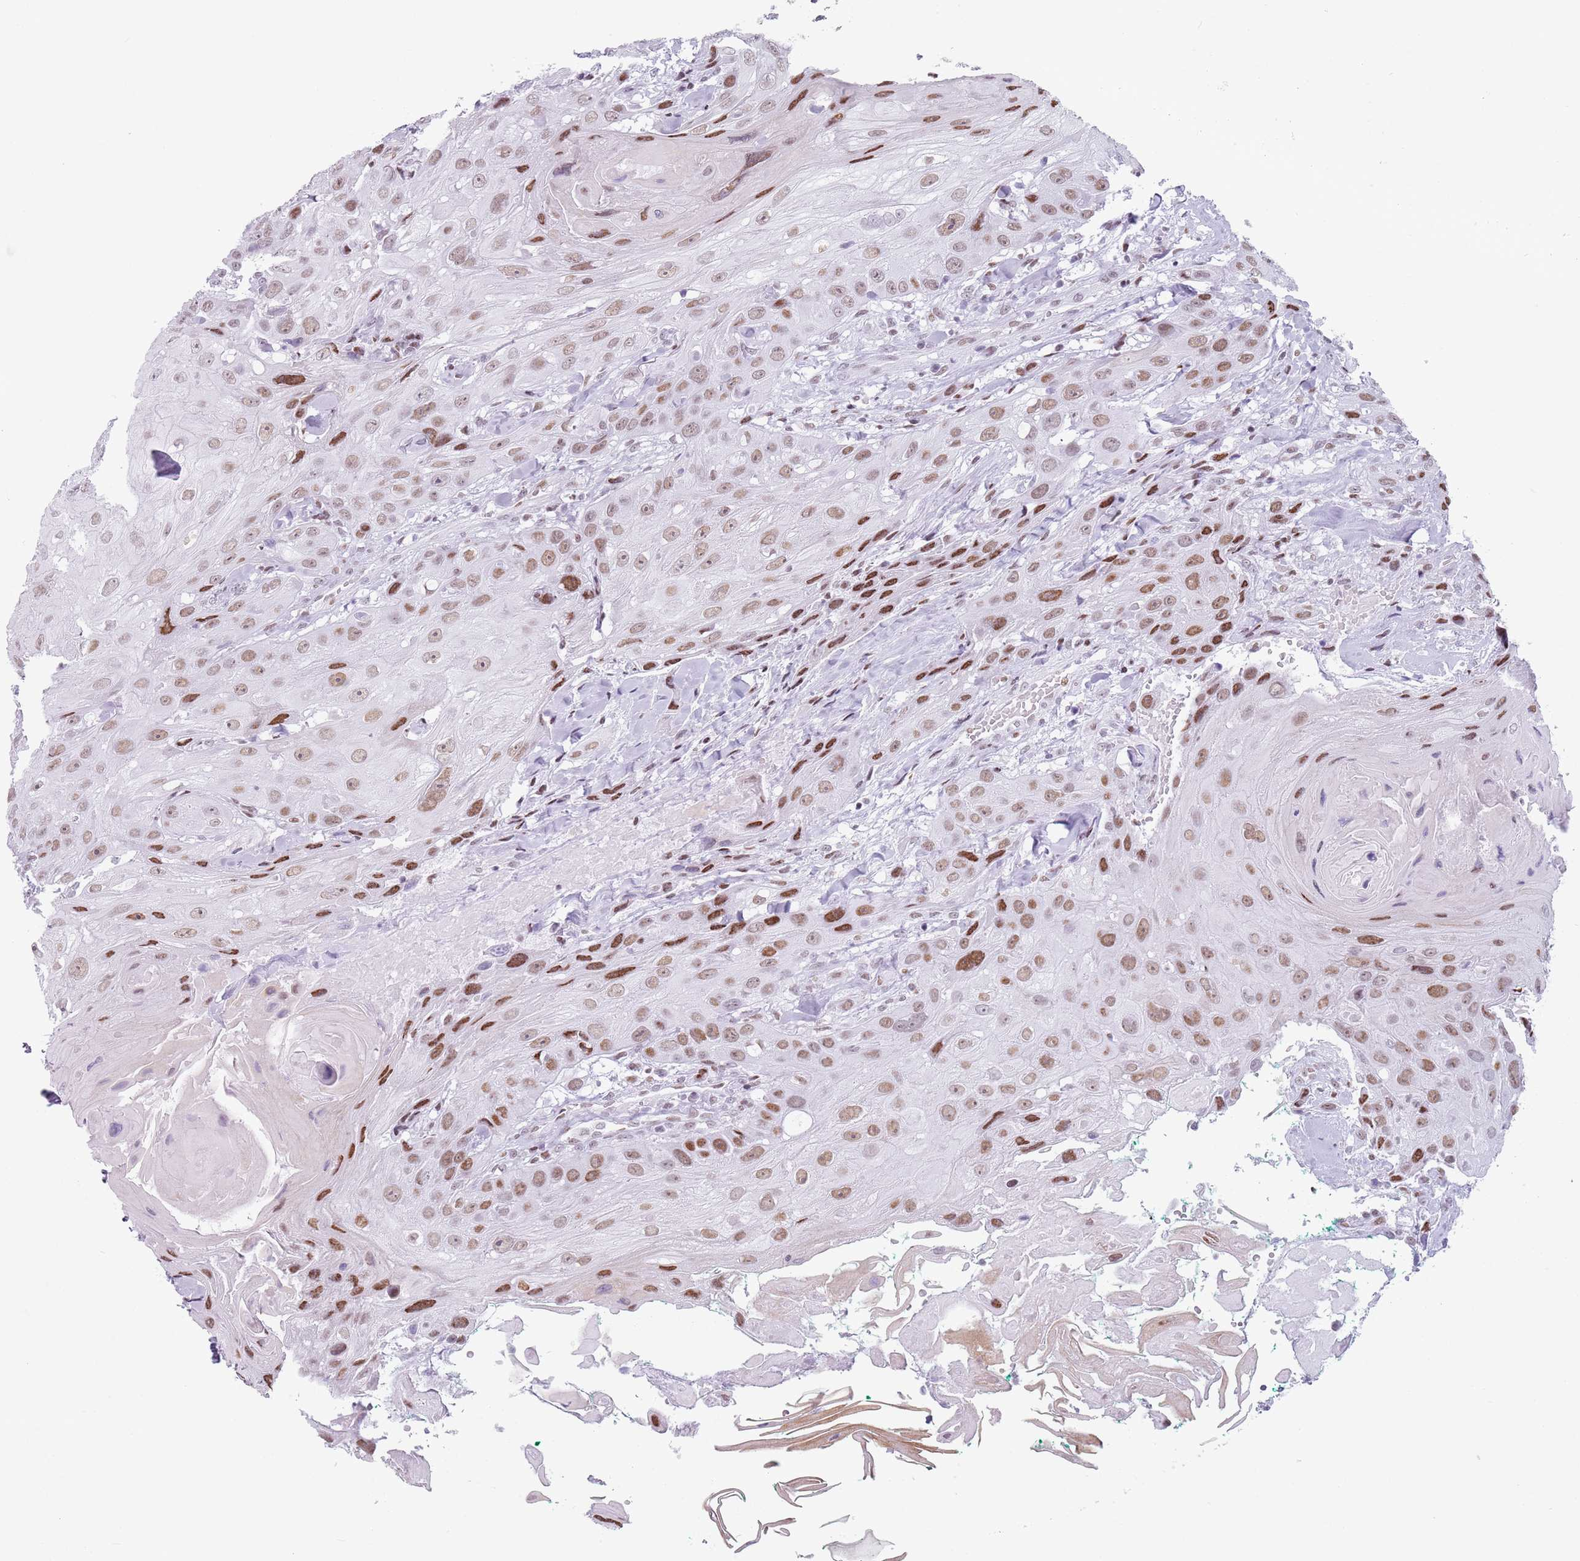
{"staining": {"intensity": "moderate", "quantity": ">75%", "location": "nuclear"}, "tissue": "head and neck cancer", "cell_type": "Tumor cells", "image_type": "cancer", "snomed": [{"axis": "morphology", "description": "Squamous cell carcinoma, NOS"}, {"axis": "topography", "description": "Head-Neck"}], "caption": "IHC image of neoplastic tissue: human head and neck squamous cell carcinoma stained using IHC shows medium levels of moderate protein expression localized specifically in the nuclear of tumor cells, appearing as a nuclear brown color.", "gene": "FAM104B", "patient": {"sex": "male", "age": 81}}